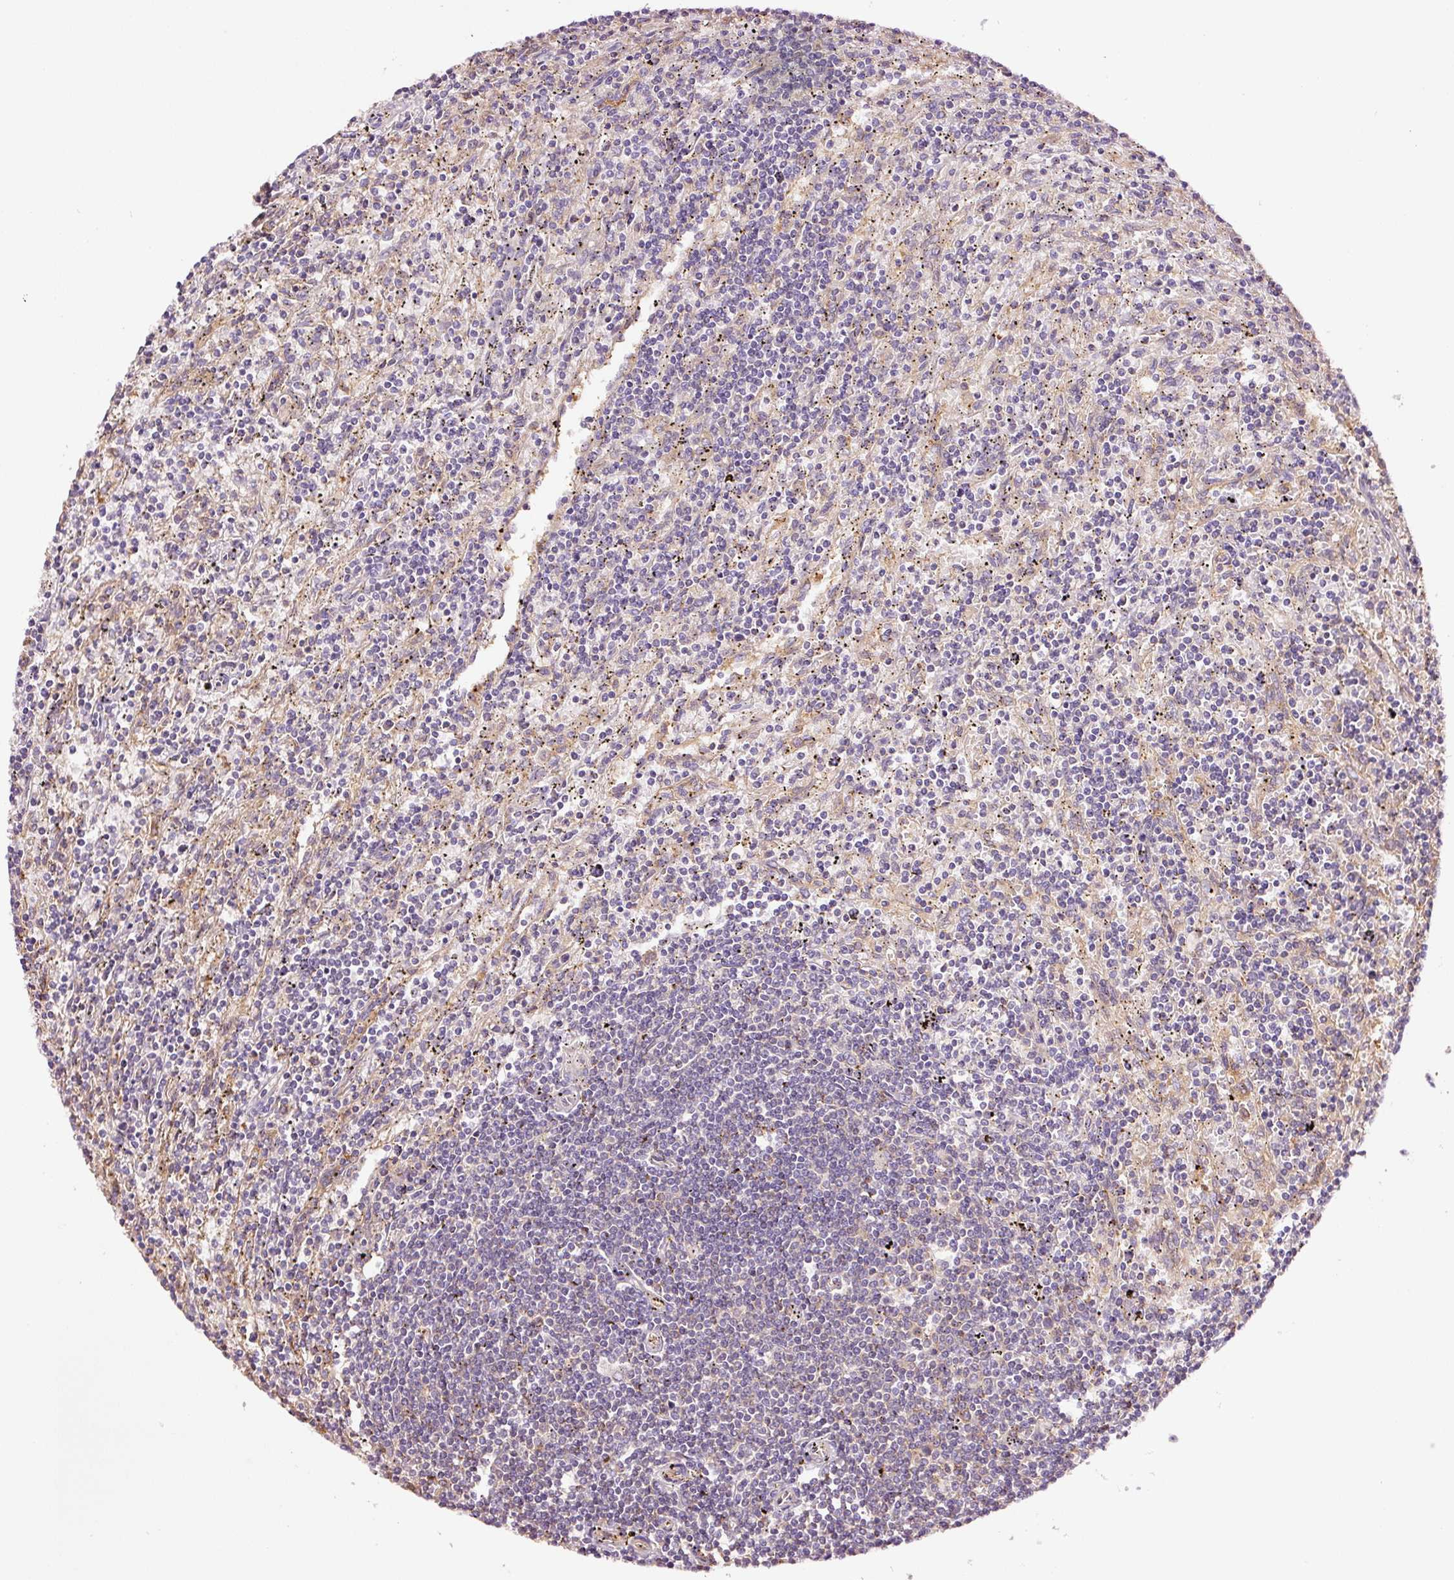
{"staining": {"intensity": "negative", "quantity": "none", "location": "none"}, "tissue": "lymphoma", "cell_type": "Tumor cells", "image_type": "cancer", "snomed": [{"axis": "morphology", "description": "Malignant lymphoma, non-Hodgkin's type, Low grade"}, {"axis": "topography", "description": "Spleen"}], "caption": "This is an immunohistochemistry micrograph of lymphoma. There is no staining in tumor cells.", "gene": "METAP1", "patient": {"sex": "male", "age": 76}}